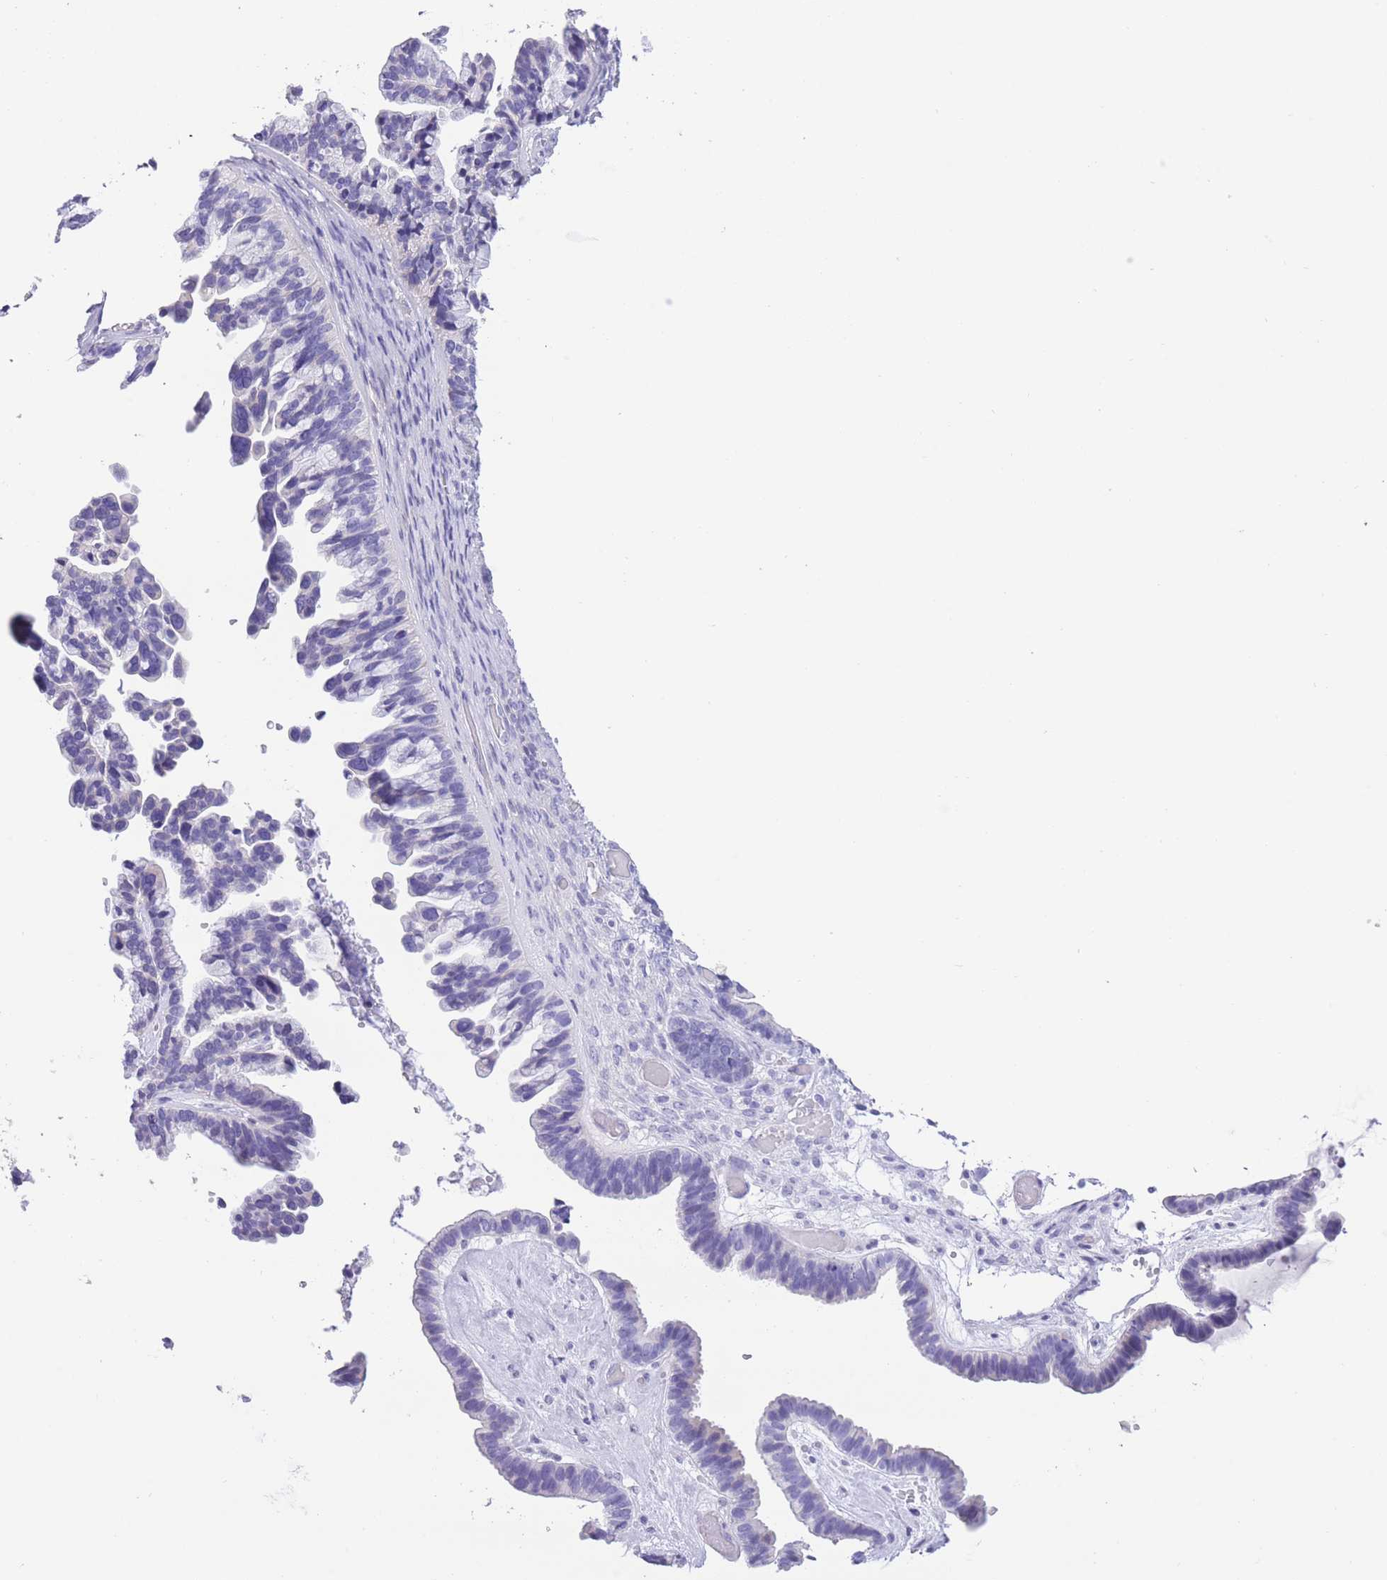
{"staining": {"intensity": "negative", "quantity": "none", "location": "none"}, "tissue": "ovarian cancer", "cell_type": "Tumor cells", "image_type": "cancer", "snomed": [{"axis": "morphology", "description": "Cystadenocarcinoma, serous, NOS"}, {"axis": "topography", "description": "Ovary"}], "caption": "Protein analysis of ovarian serous cystadenocarcinoma shows no significant staining in tumor cells.", "gene": "RAI2", "patient": {"sex": "female", "age": 56}}